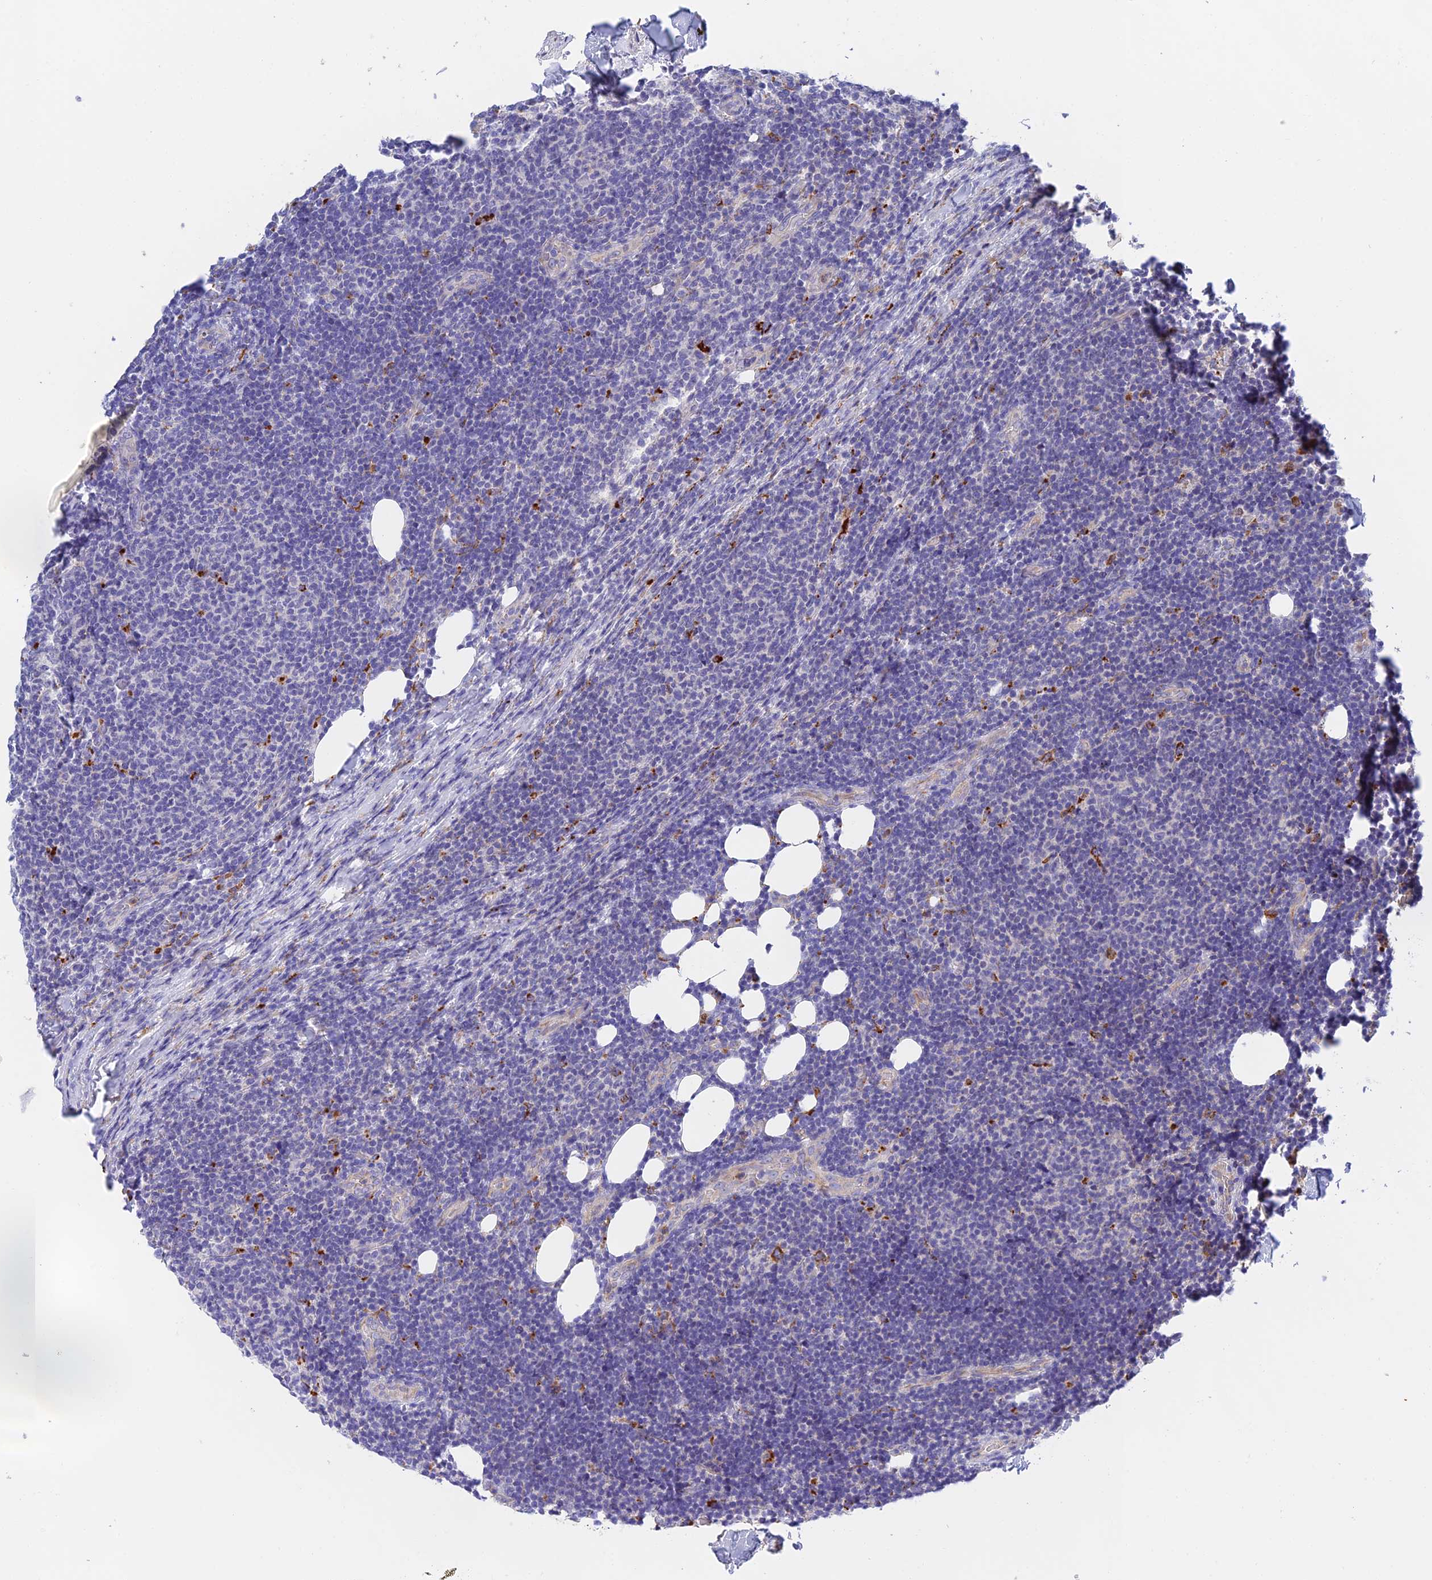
{"staining": {"intensity": "negative", "quantity": "none", "location": "none"}, "tissue": "lymphoma", "cell_type": "Tumor cells", "image_type": "cancer", "snomed": [{"axis": "morphology", "description": "Malignant lymphoma, non-Hodgkin's type, Low grade"}, {"axis": "topography", "description": "Lymph node"}], "caption": "IHC of human low-grade malignant lymphoma, non-Hodgkin's type exhibits no staining in tumor cells.", "gene": "RPGRIP1L", "patient": {"sex": "male", "age": 66}}